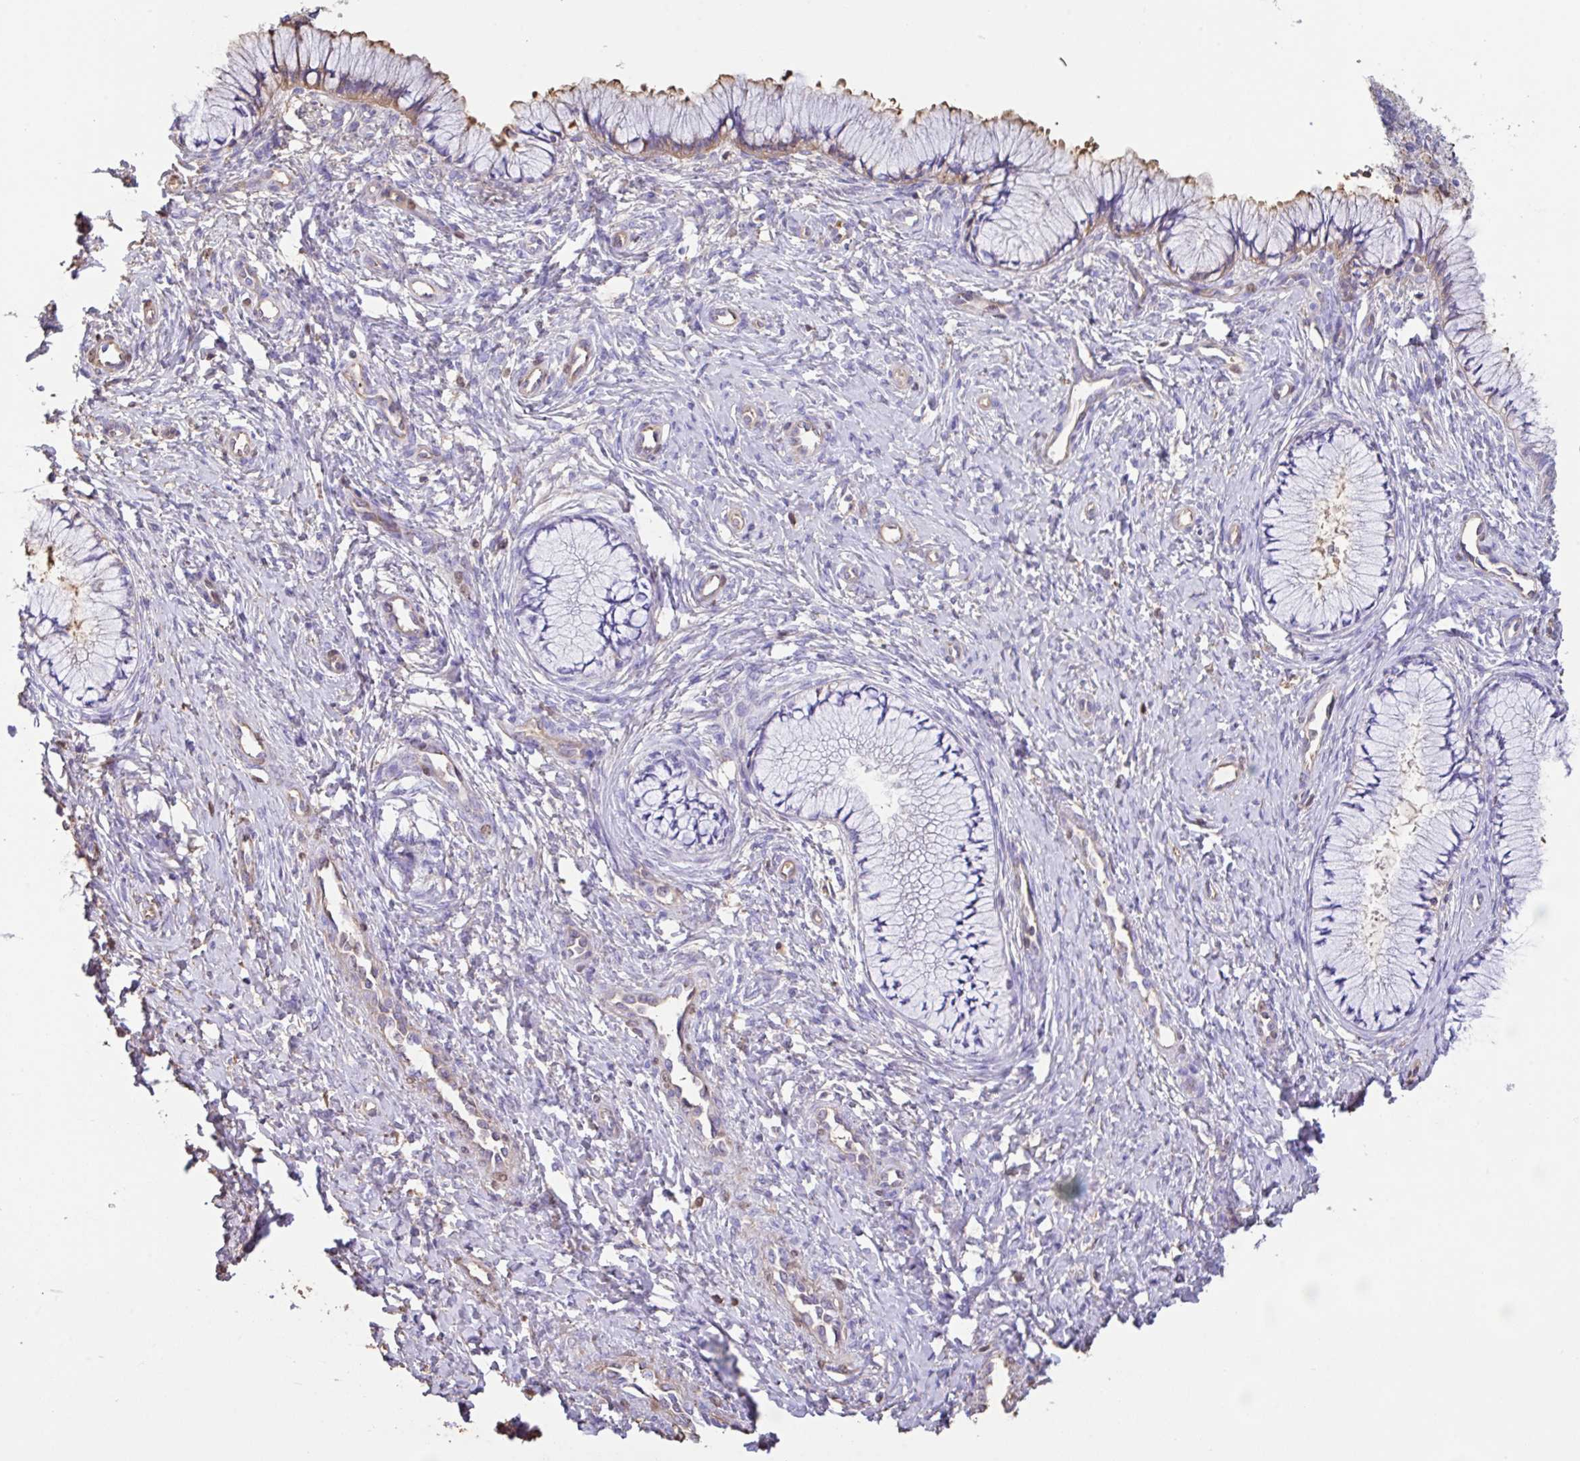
{"staining": {"intensity": "weak", "quantity": "<25%", "location": "cytoplasmic/membranous"}, "tissue": "cervix", "cell_type": "Glandular cells", "image_type": "normal", "snomed": [{"axis": "morphology", "description": "Normal tissue, NOS"}, {"axis": "topography", "description": "Cervix"}], "caption": "Immunohistochemistry of normal human cervix demonstrates no positivity in glandular cells.", "gene": "HOXC12", "patient": {"sex": "female", "age": 37}}